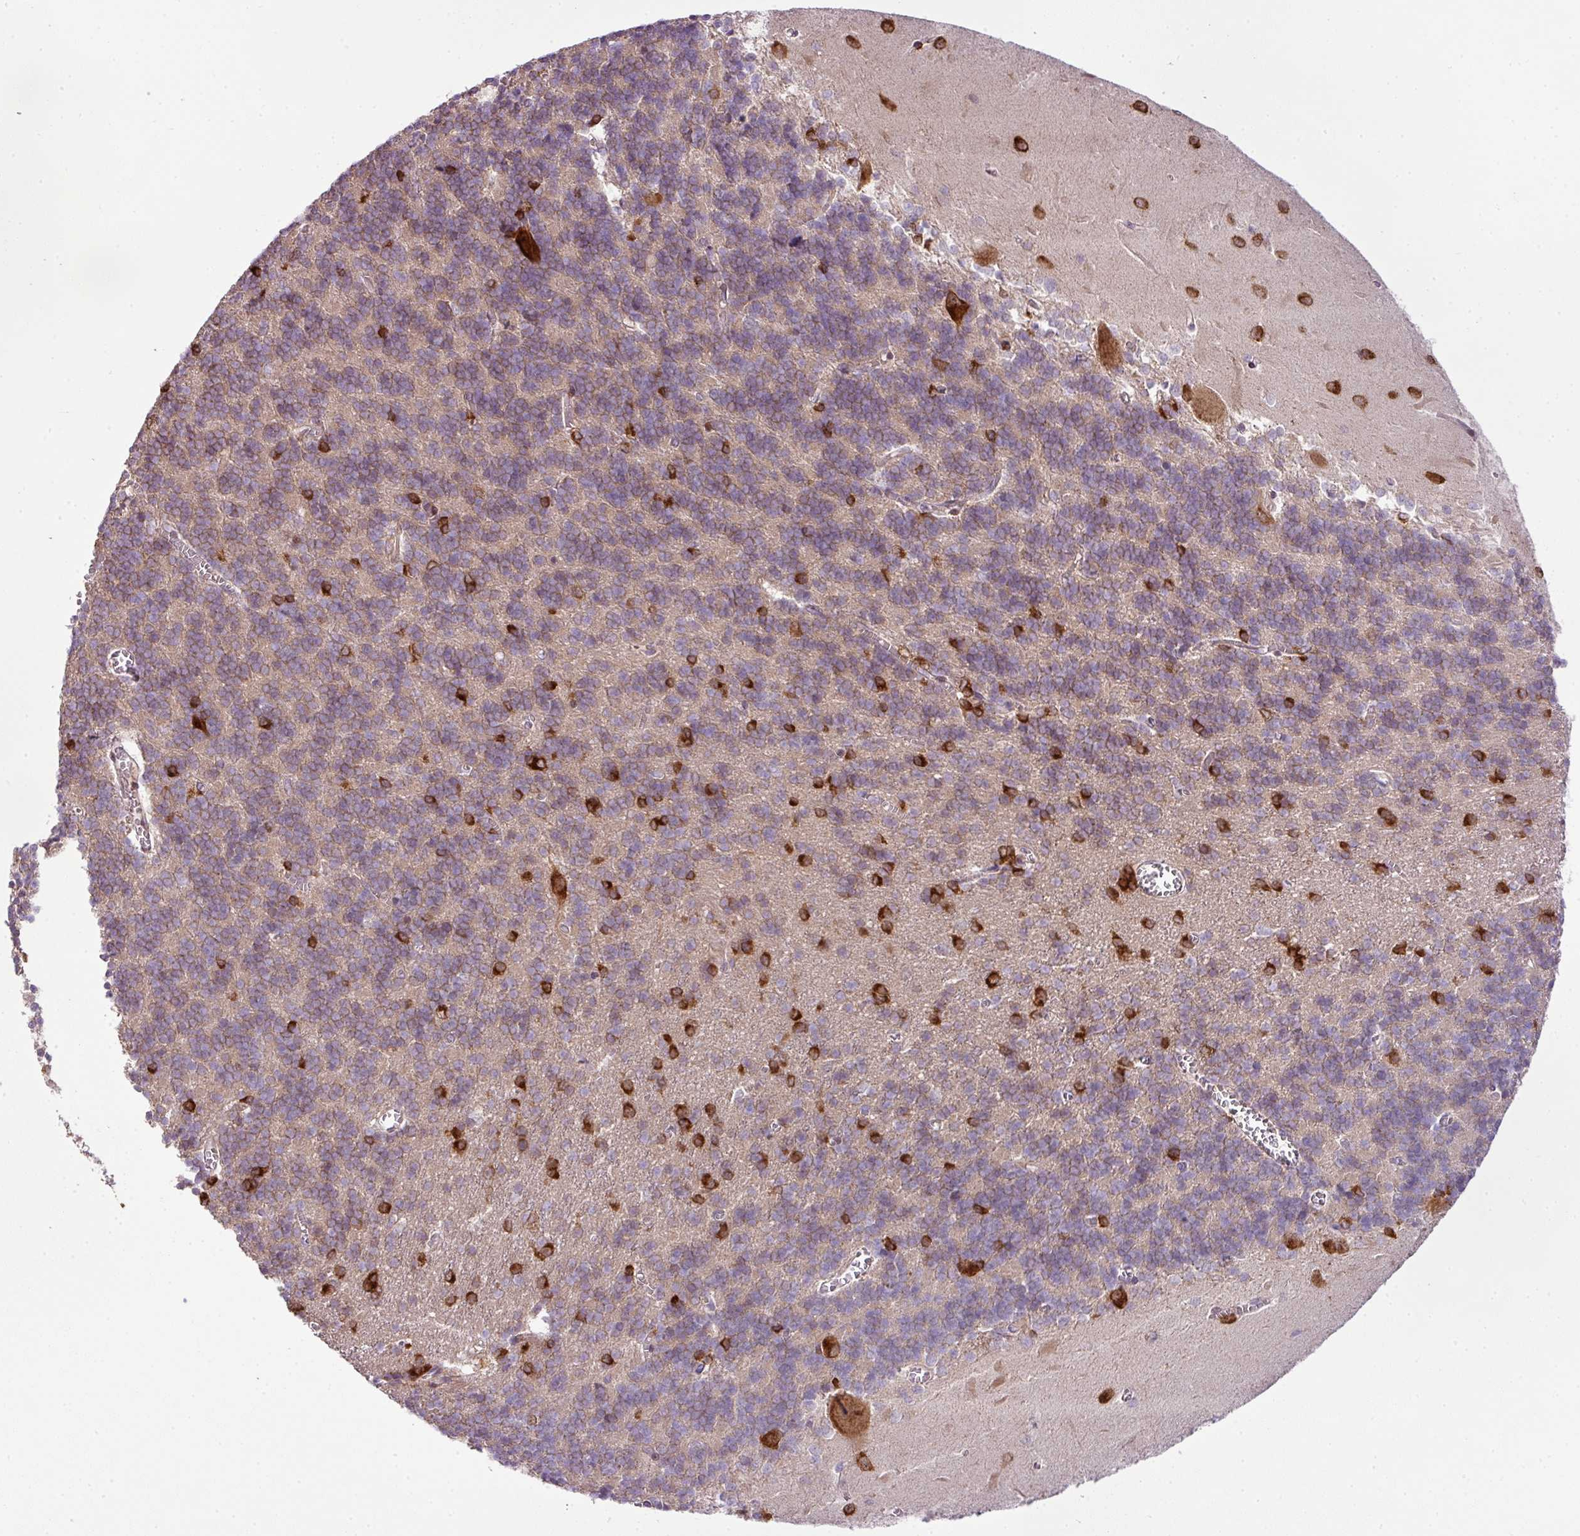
{"staining": {"intensity": "strong", "quantity": "<25%", "location": "cytoplasmic/membranous"}, "tissue": "cerebellum", "cell_type": "Cells in granular layer", "image_type": "normal", "snomed": [{"axis": "morphology", "description": "Normal tissue, NOS"}, {"axis": "topography", "description": "Cerebellum"}], "caption": "Strong cytoplasmic/membranous protein positivity is appreciated in about <25% of cells in granular layer in cerebellum. (DAB (3,3'-diaminobenzidine) = brown stain, brightfield microscopy at high magnification).", "gene": "COX18", "patient": {"sex": "male", "age": 37}}